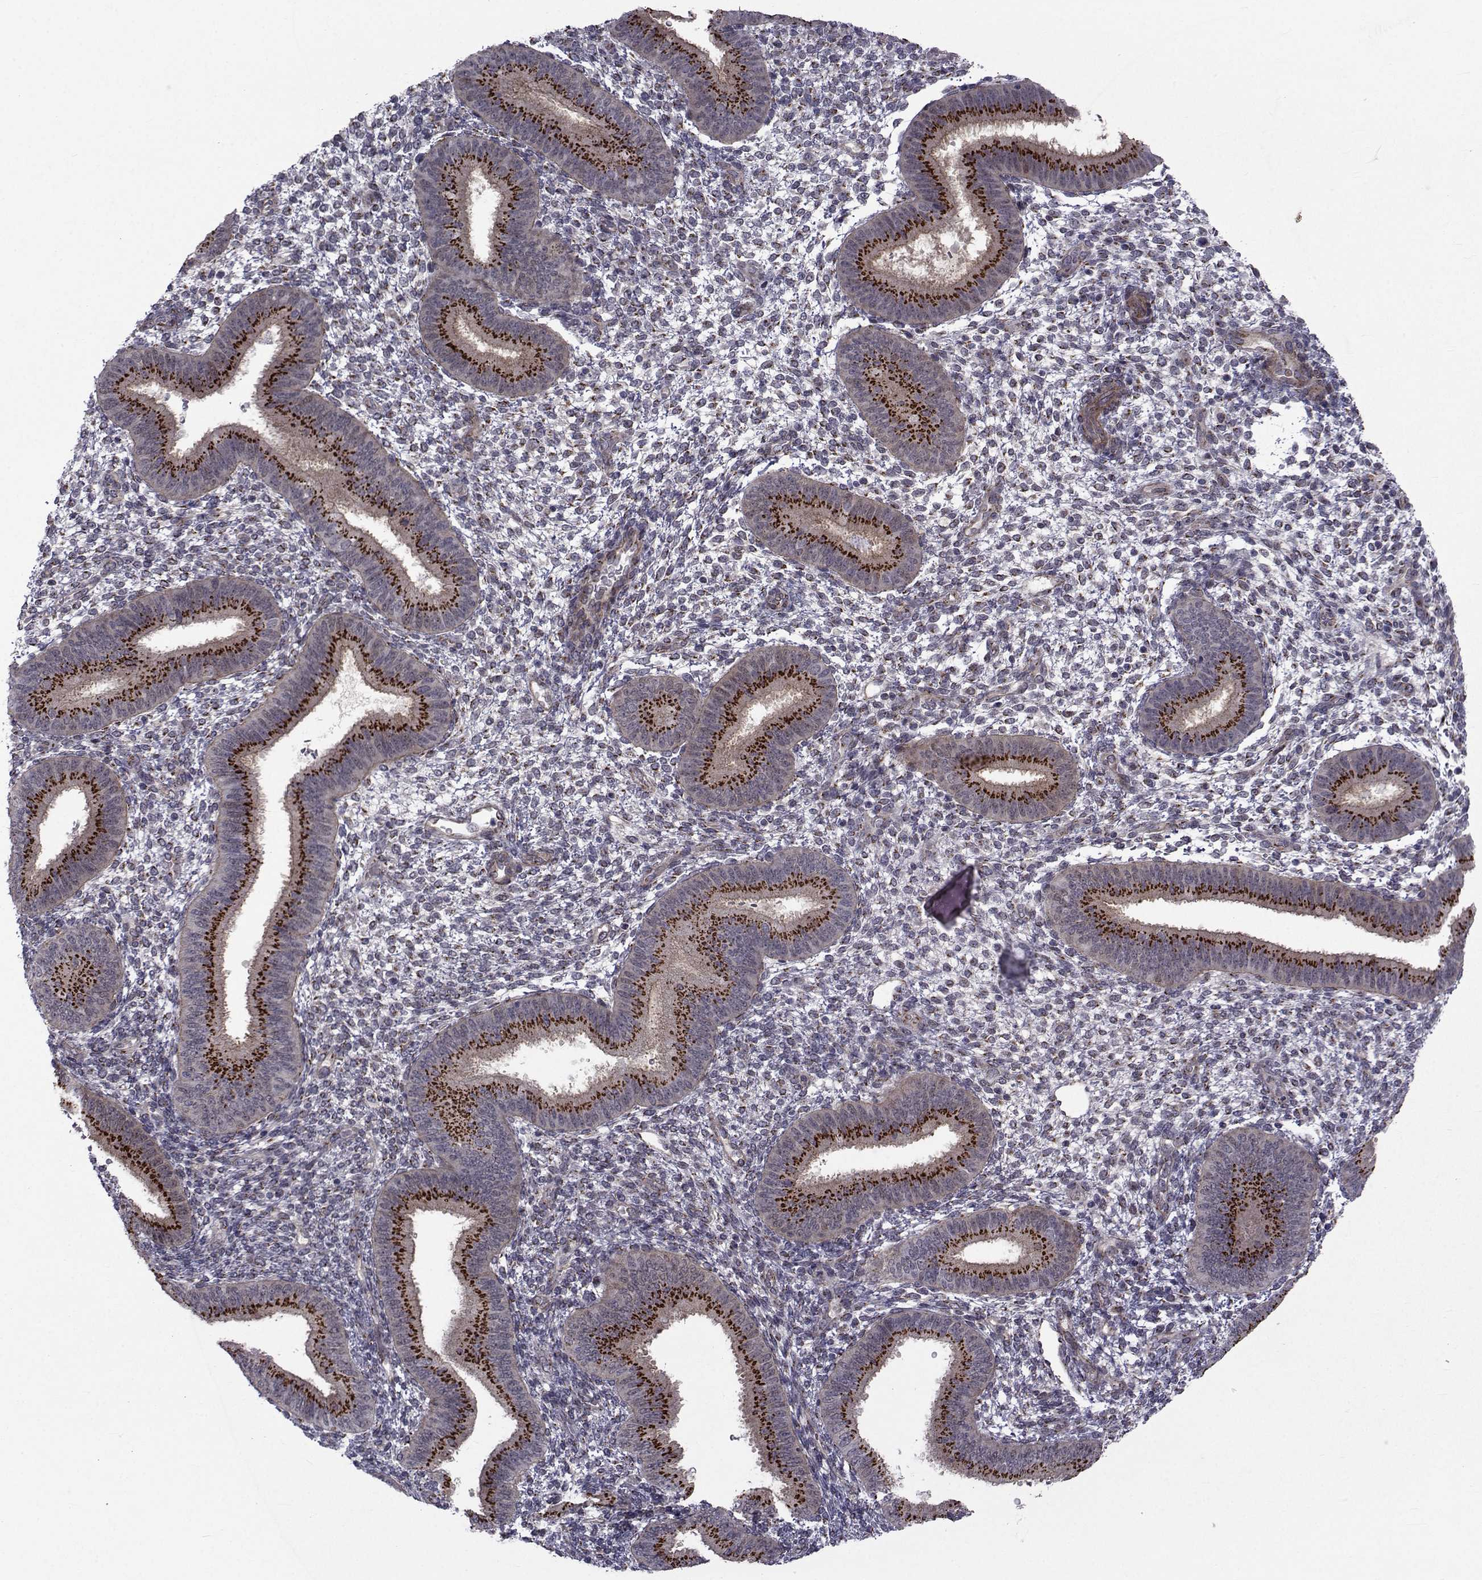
{"staining": {"intensity": "negative", "quantity": "none", "location": "none"}, "tissue": "endometrium", "cell_type": "Cells in endometrial stroma", "image_type": "normal", "snomed": [{"axis": "morphology", "description": "Normal tissue, NOS"}, {"axis": "topography", "description": "Endometrium"}], "caption": "Immunohistochemistry (IHC) photomicrograph of normal endometrium: human endometrium stained with DAB (3,3'-diaminobenzidine) reveals no significant protein expression in cells in endometrial stroma. (DAB (3,3'-diaminobenzidine) IHC visualized using brightfield microscopy, high magnification).", "gene": "ATP6V1C2", "patient": {"sex": "female", "age": 39}}